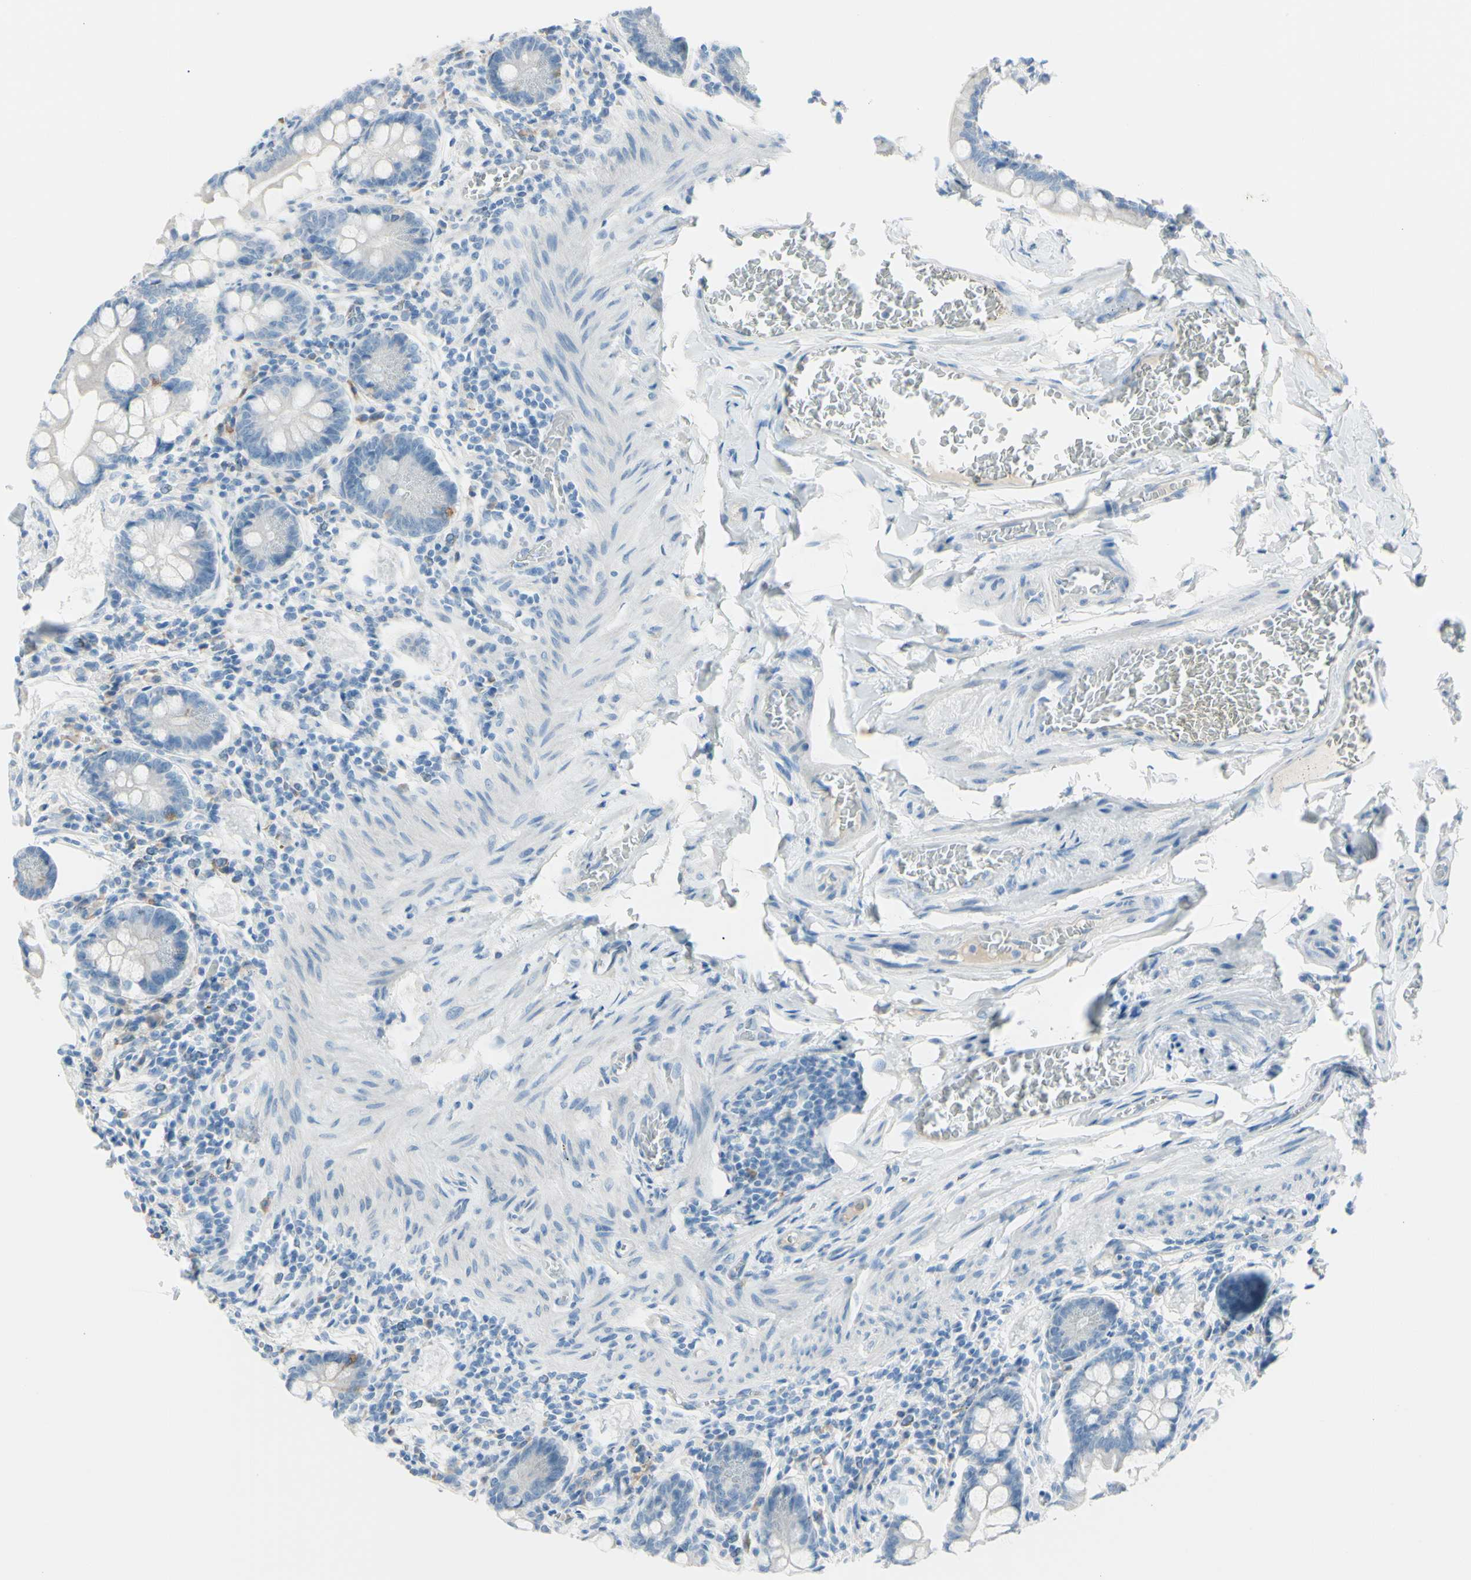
{"staining": {"intensity": "negative", "quantity": "none", "location": "none"}, "tissue": "small intestine", "cell_type": "Glandular cells", "image_type": "normal", "snomed": [{"axis": "morphology", "description": "Normal tissue, NOS"}, {"axis": "topography", "description": "Small intestine"}], "caption": "An IHC photomicrograph of benign small intestine is shown. There is no staining in glandular cells of small intestine. (DAB (3,3'-diaminobenzidine) immunohistochemistry, high magnification).", "gene": "TFPI2", "patient": {"sex": "male", "age": 41}}